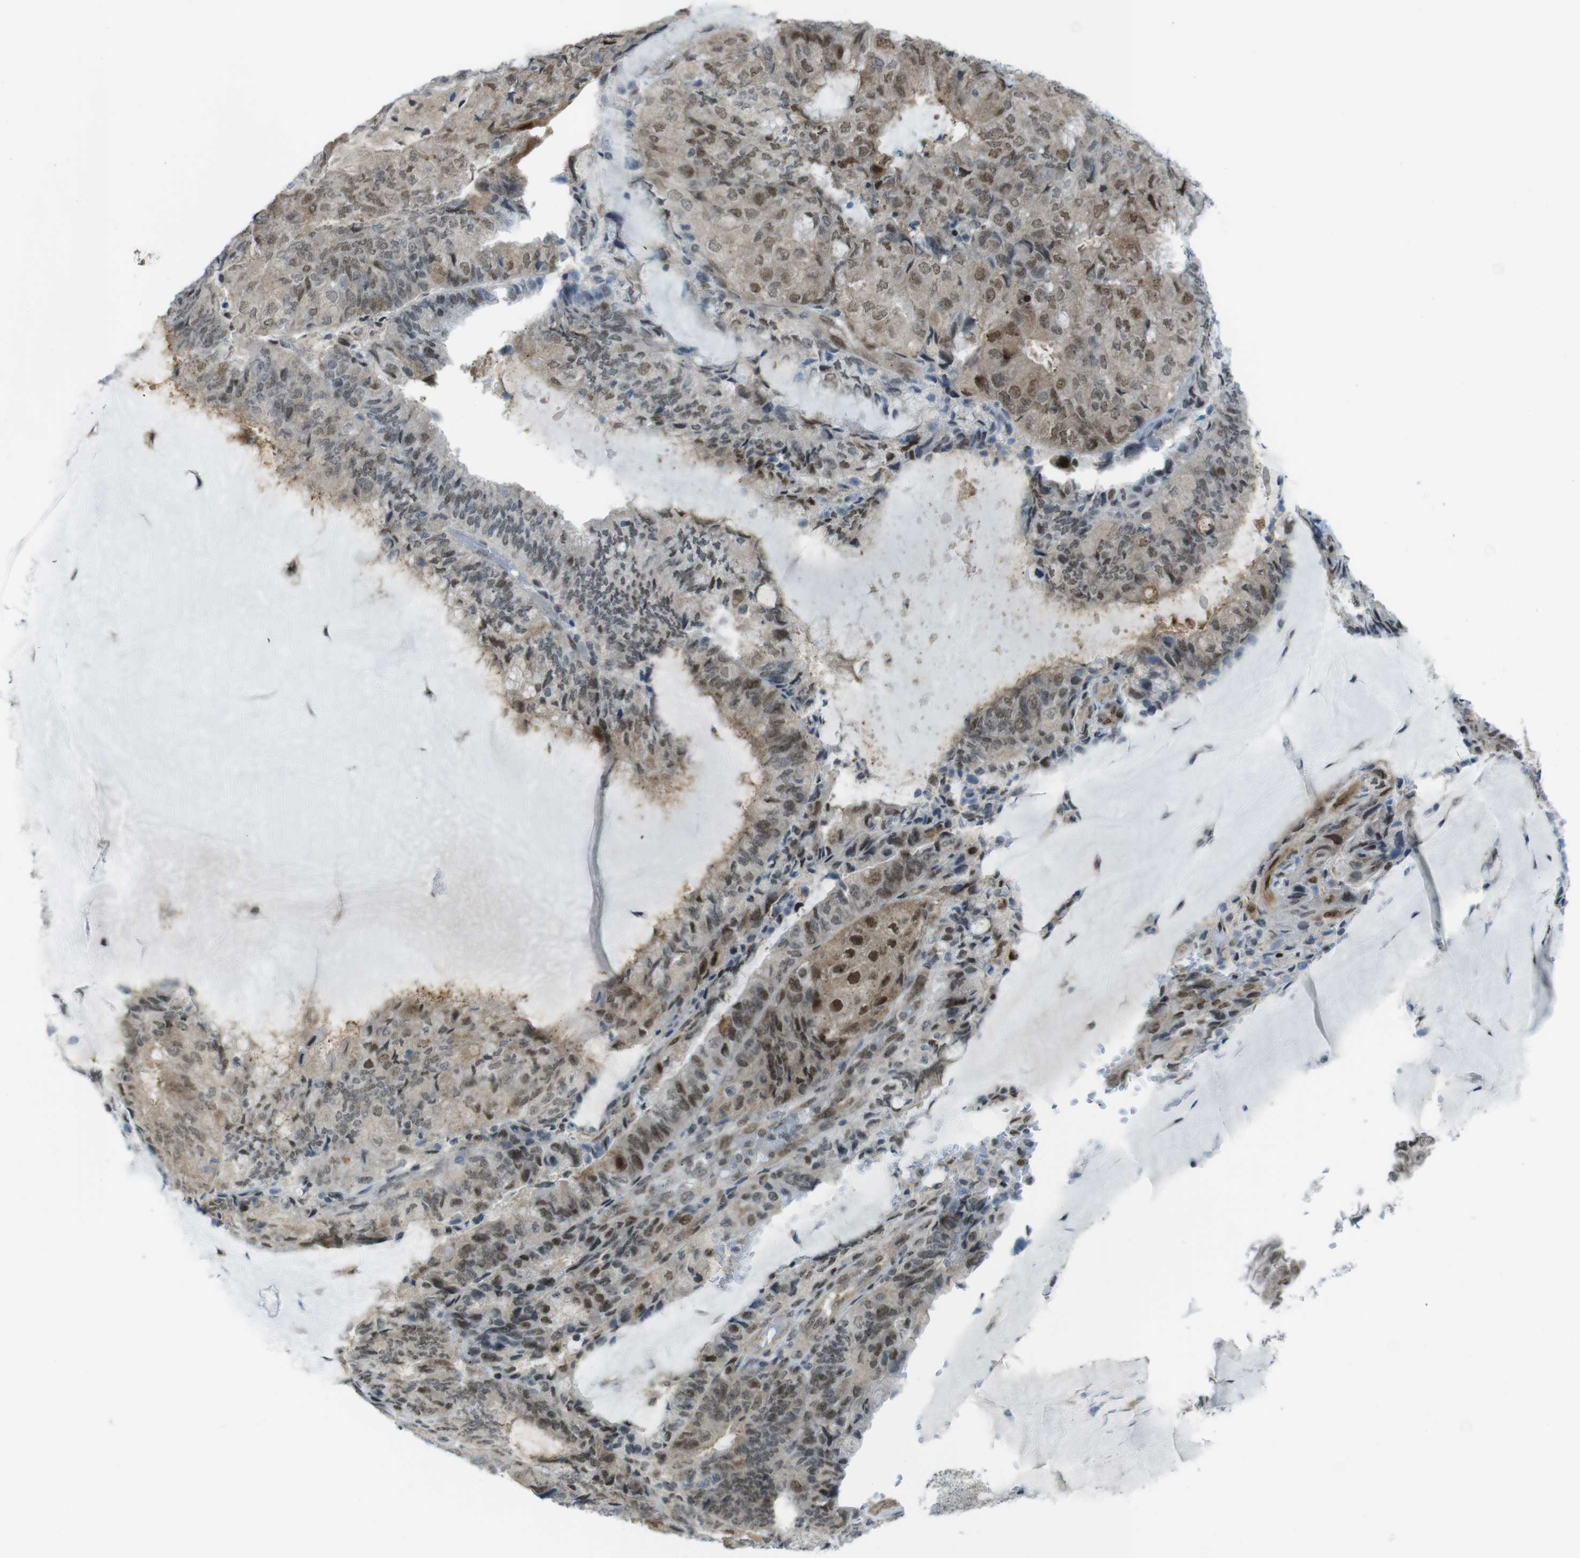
{"staining": {"intensity": "moderate", "quantity": ">75%", "location": "cytoplasmic/membranous,nuclear"}, "tissue": "endometrial cancer", "cell_type": "Tumor cells", "image_type": "cancer", "snomed": [{"axis": "morphology", "description": "Adenocarcinoma, NOS"}, {"axis": "topography", "description": "Endometrium"}], "caption": "Endometrial adenocarcinoma stained with IHC demonstrates moderate cytoplasmic/membranous and nuclear staining in approximately >75% of tumor cells. Nuclei are stained in blue.", "gene": "UBB", "patient": {"sex": "female", "age": 81}}